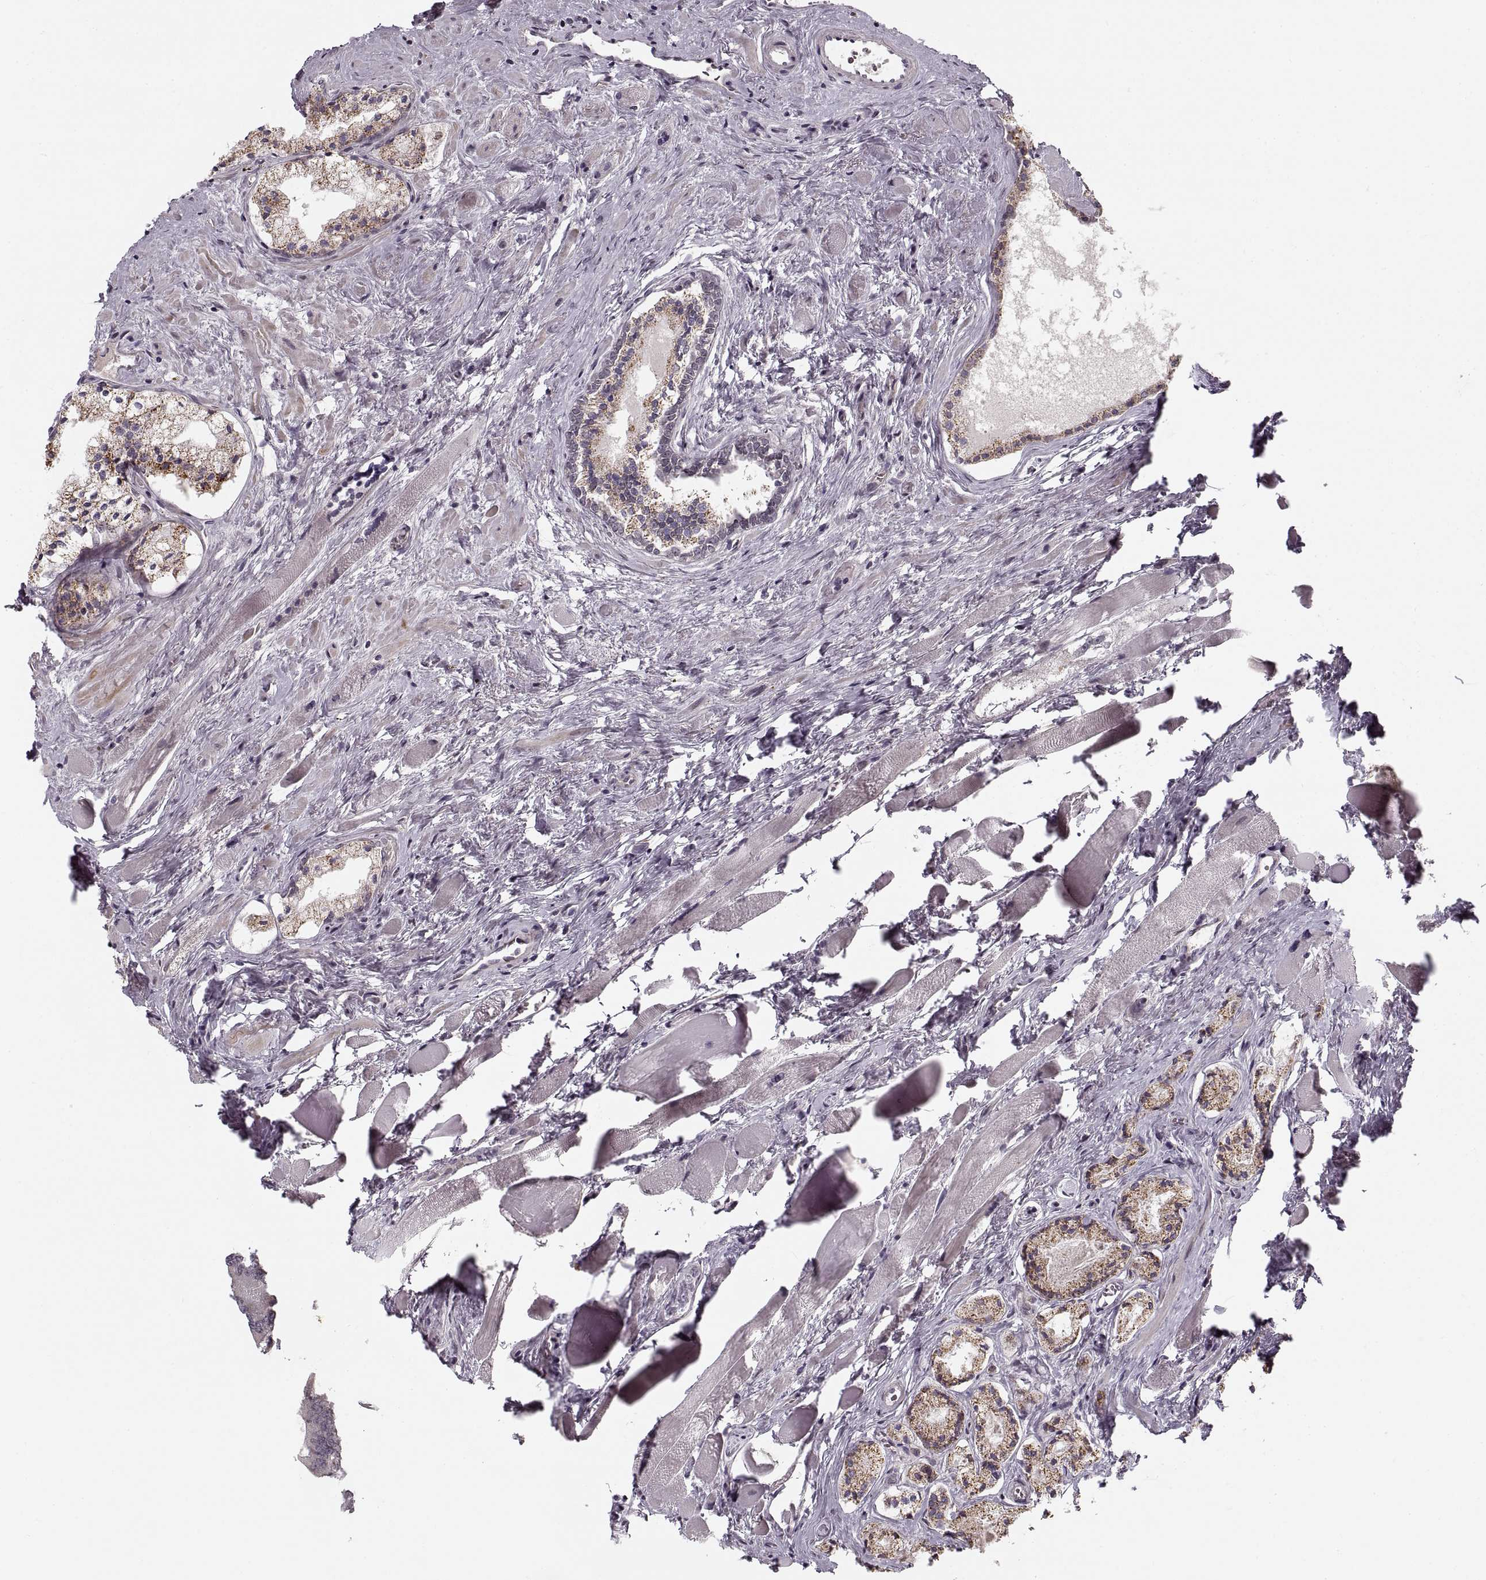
{"staining": {"intensity": "moderate", "quantity": "25%-75%", "location": "cytoplasmic/membranous"}, "tissue": "prostate cancer", "cell_type": "Tumor cells", "image_type": "cancer", "snomed": [{"axis": "morphology", "description": "Adenocarcinoma, NOS"}, {"axis": "morphology", "description": "Adenocarcinoma, High grade"}, {"axis": "topography", "description": "Prostate"}], "caption": "A medium amount of moderate cytoplasmic/membranous positivity is appreciated in approximately 25%-75% of tumor cells in prostate adenocarcinoma tissue. (Brightfield microscopy of DAB IHC at high magnification).", "gene": "ASIC3", "patient": {"sex": "male", "age": 62}}